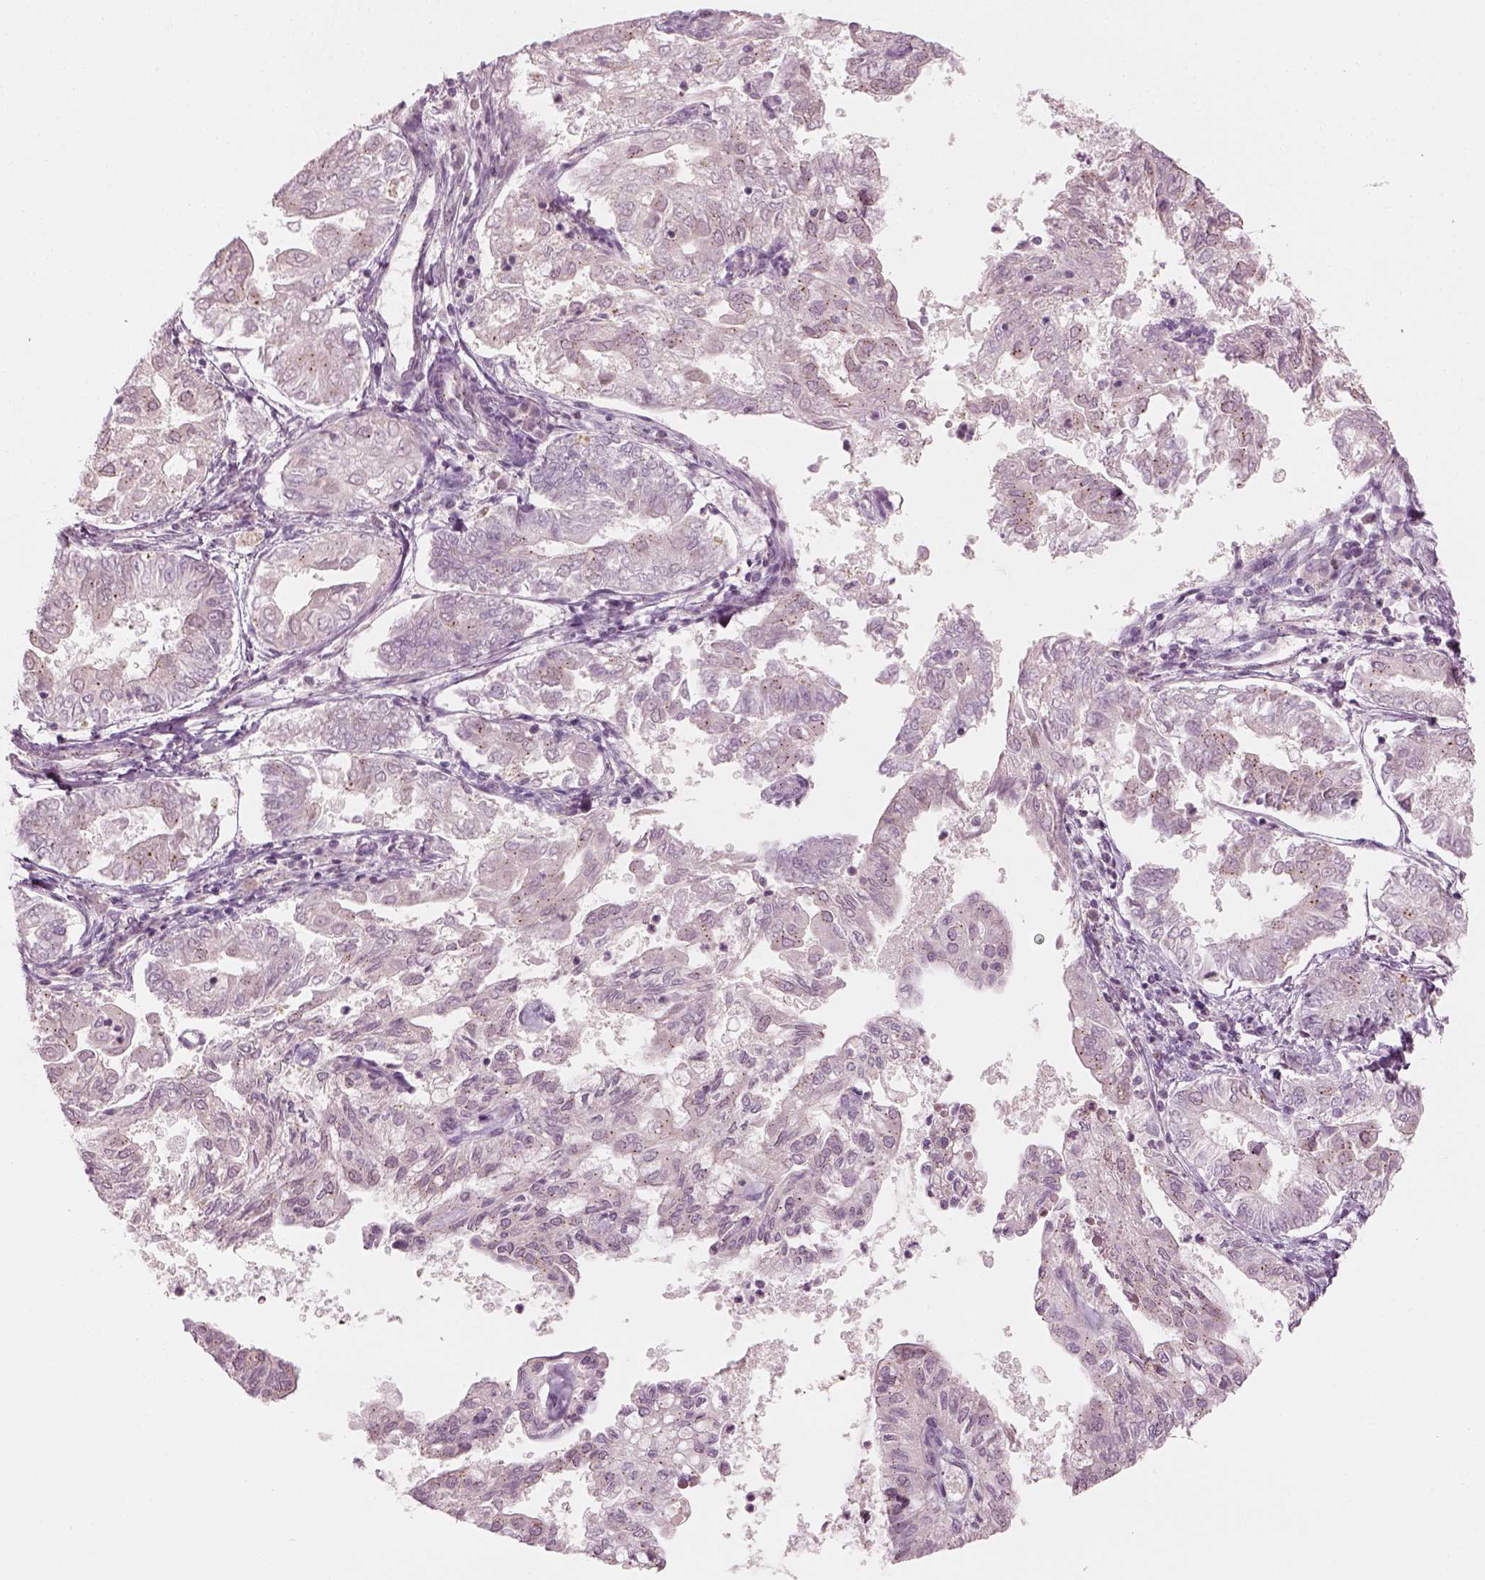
{"staining": {"intensity": "negative", "quantity": "none", "location": "none"}, "tissue": "endometrial cancer", "cell_type": "Tumor cells", "image_type": "cancer", "snomed": [{"axis": "morphology", "description": "Adenocarcinoma, NOS"}, {"axis": "topography", "description": "Endometrium"}], "caption": "The IHC photomicrograph has no significant positivity in tumor cells of endometrial cancer (adenocarcinoma) tissue.", "gene": "MLIP", "patient": {"sex": "female", "age": 68}}